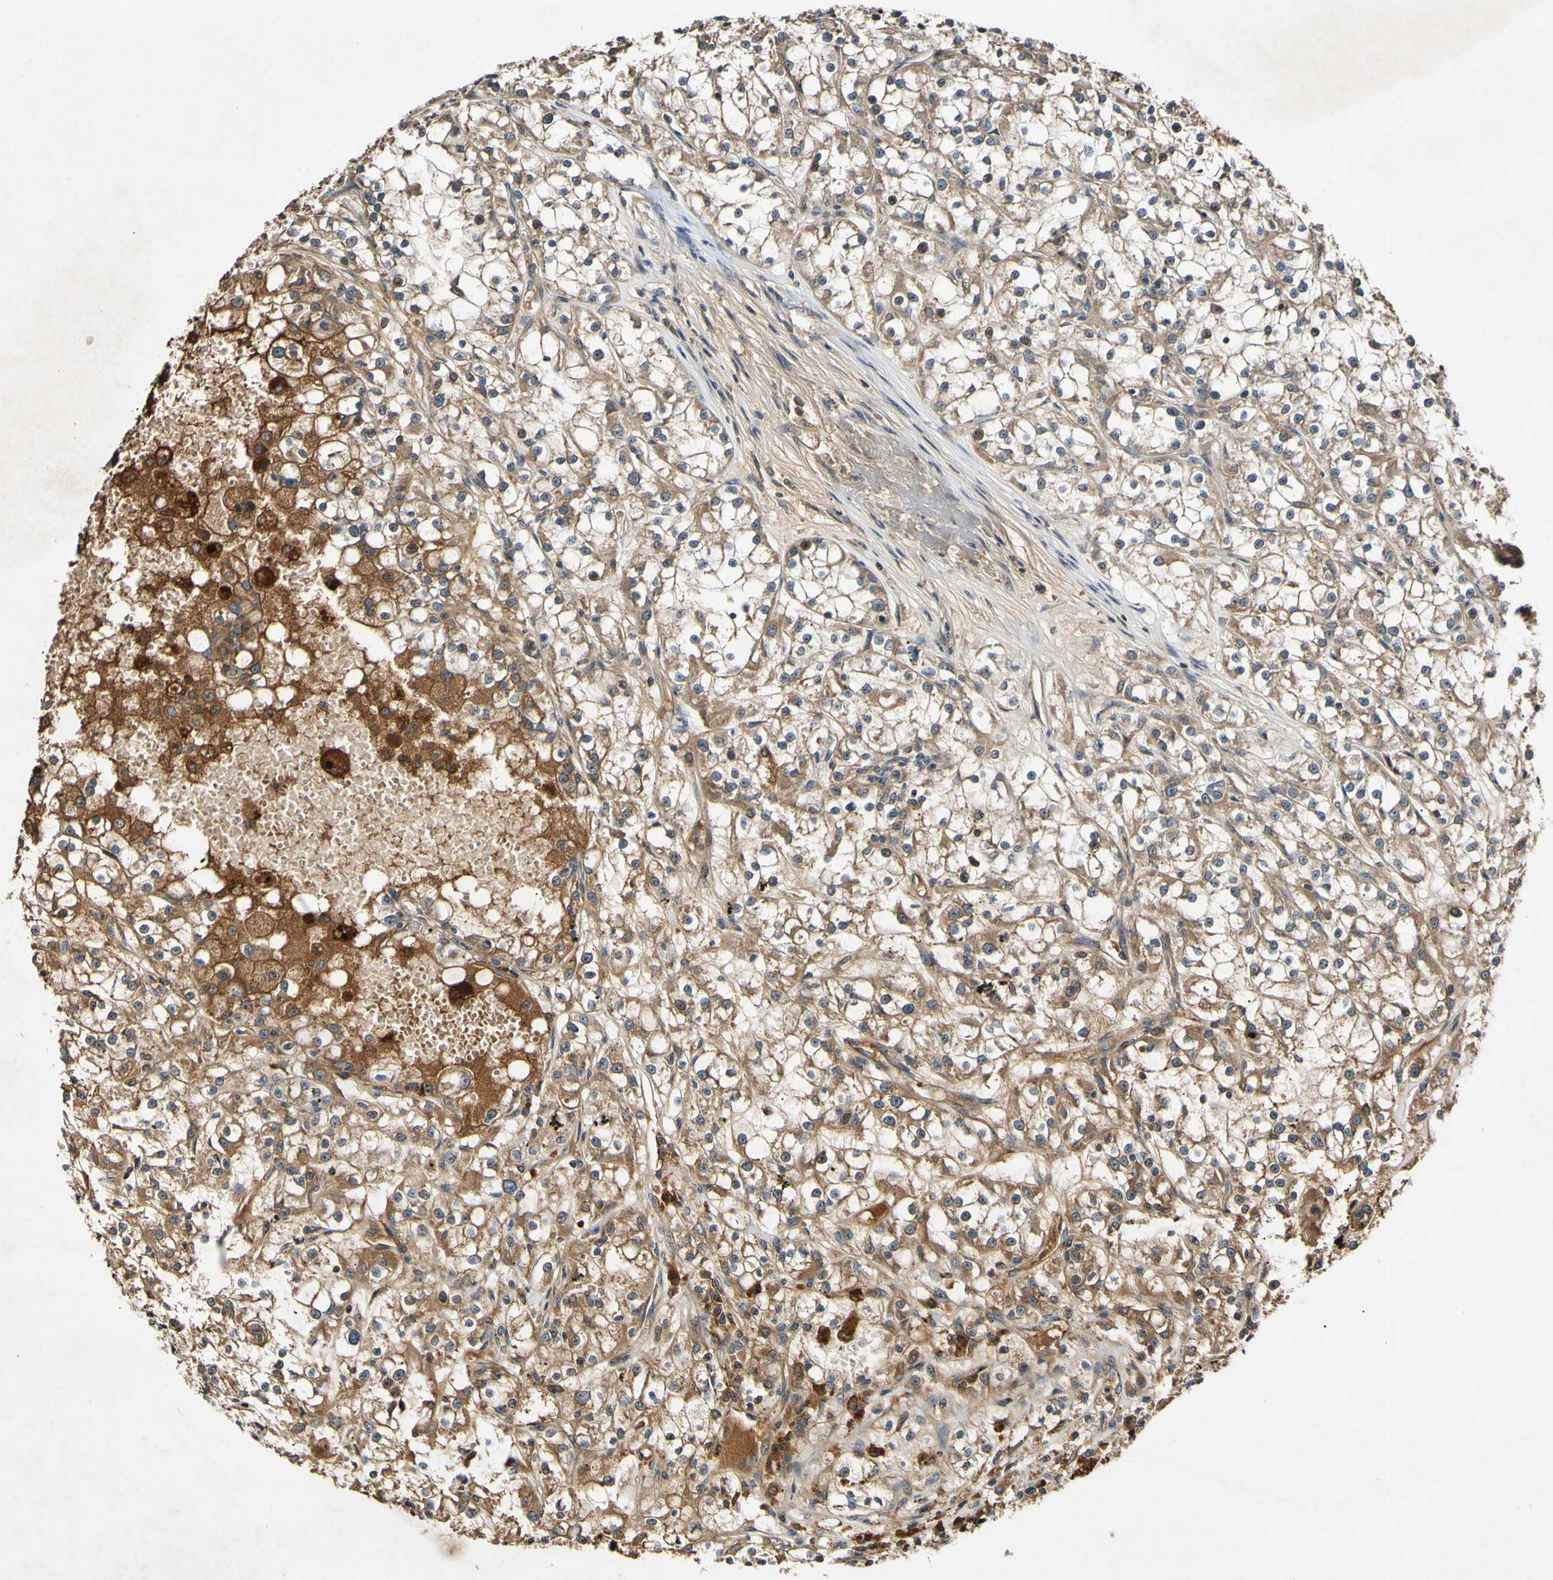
{"staining": {"intensity": "moderate", "quantity": "25%-75%", "location": "cytoplasmic/membranous"}, "tissue": "renal cancer", "cell_type": "Tumor cells", "image_type": "cancer", "snomed": [{"axis": "morphology", "description": "Adenocarcinoma, NOS"}, {"axis": "topography", "description": "Kidney"}], "caption": "Immunohistochemical staining of human renal cancer (adenocarcinoma) exhibits medium levels of moderate cytoplasmic/membranous protein staining in approximately 25%-75% of tumor cells.", "gene": "PLAT", "patient": {"sex": "female", "age": 52}}